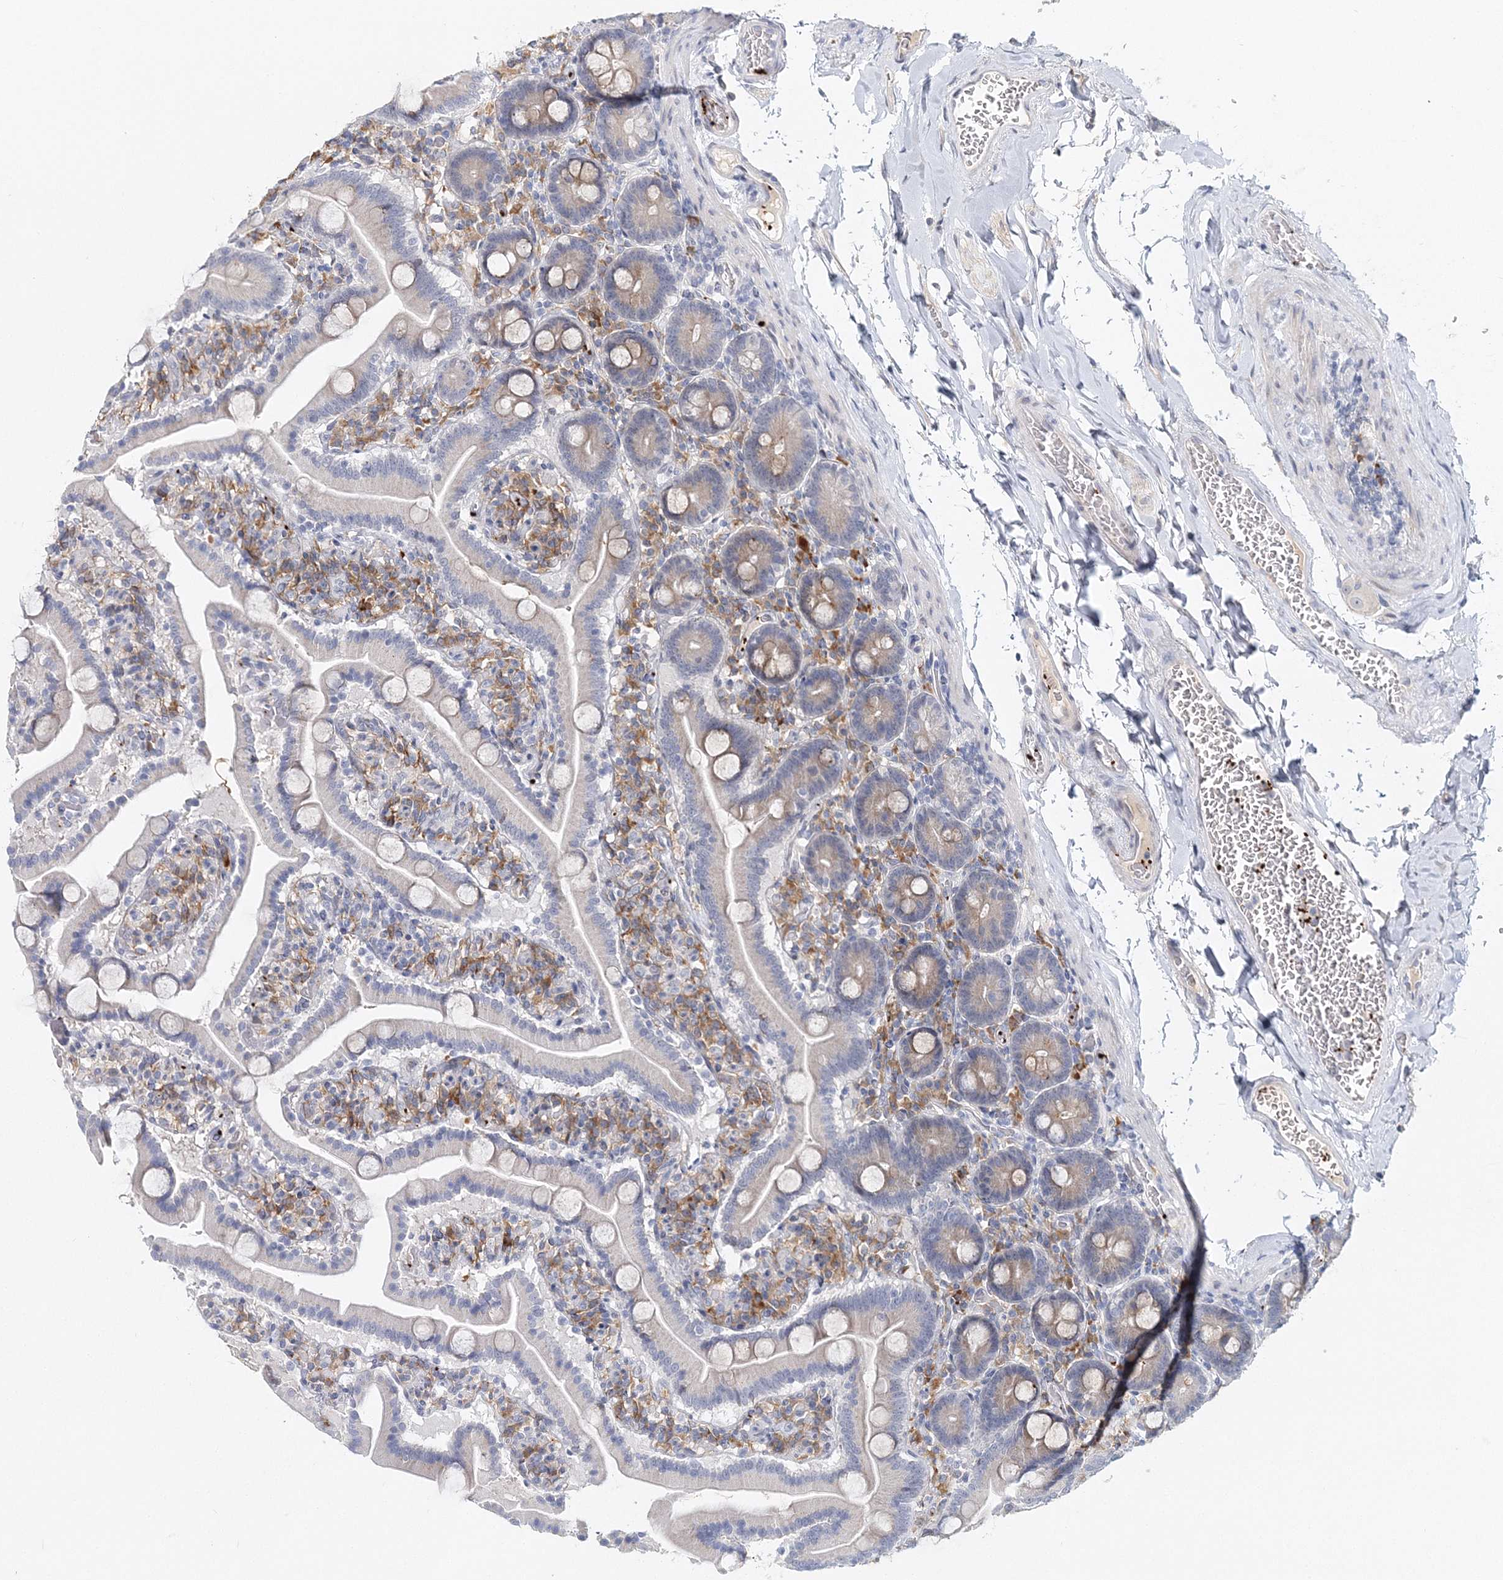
{"staining": {"intensity": "weak", "quantity": "<25%", "location": "cytoplasmic/membranous"}, "tissue": "duodenum", "cell_type": "Glandular cells", "image_type": "normal", "snomed": [{"axis": "morphology", "description": "Normal tissue, NOS"}, {"axis": "topography", "description": "Duodenum"}], "caption": "IHC image of unremarkable human duodenum stained for a protein (brown), which demonstrates no staining in glandular cells. Brightfield microscopy of IHC stained with DAB (3,3'-diaminobenzidine) (brown) and hematoxylin (blue), captured at high magnification.", "gene": "MYOZ2", "patient": {"sex": "male", "age": 55}}